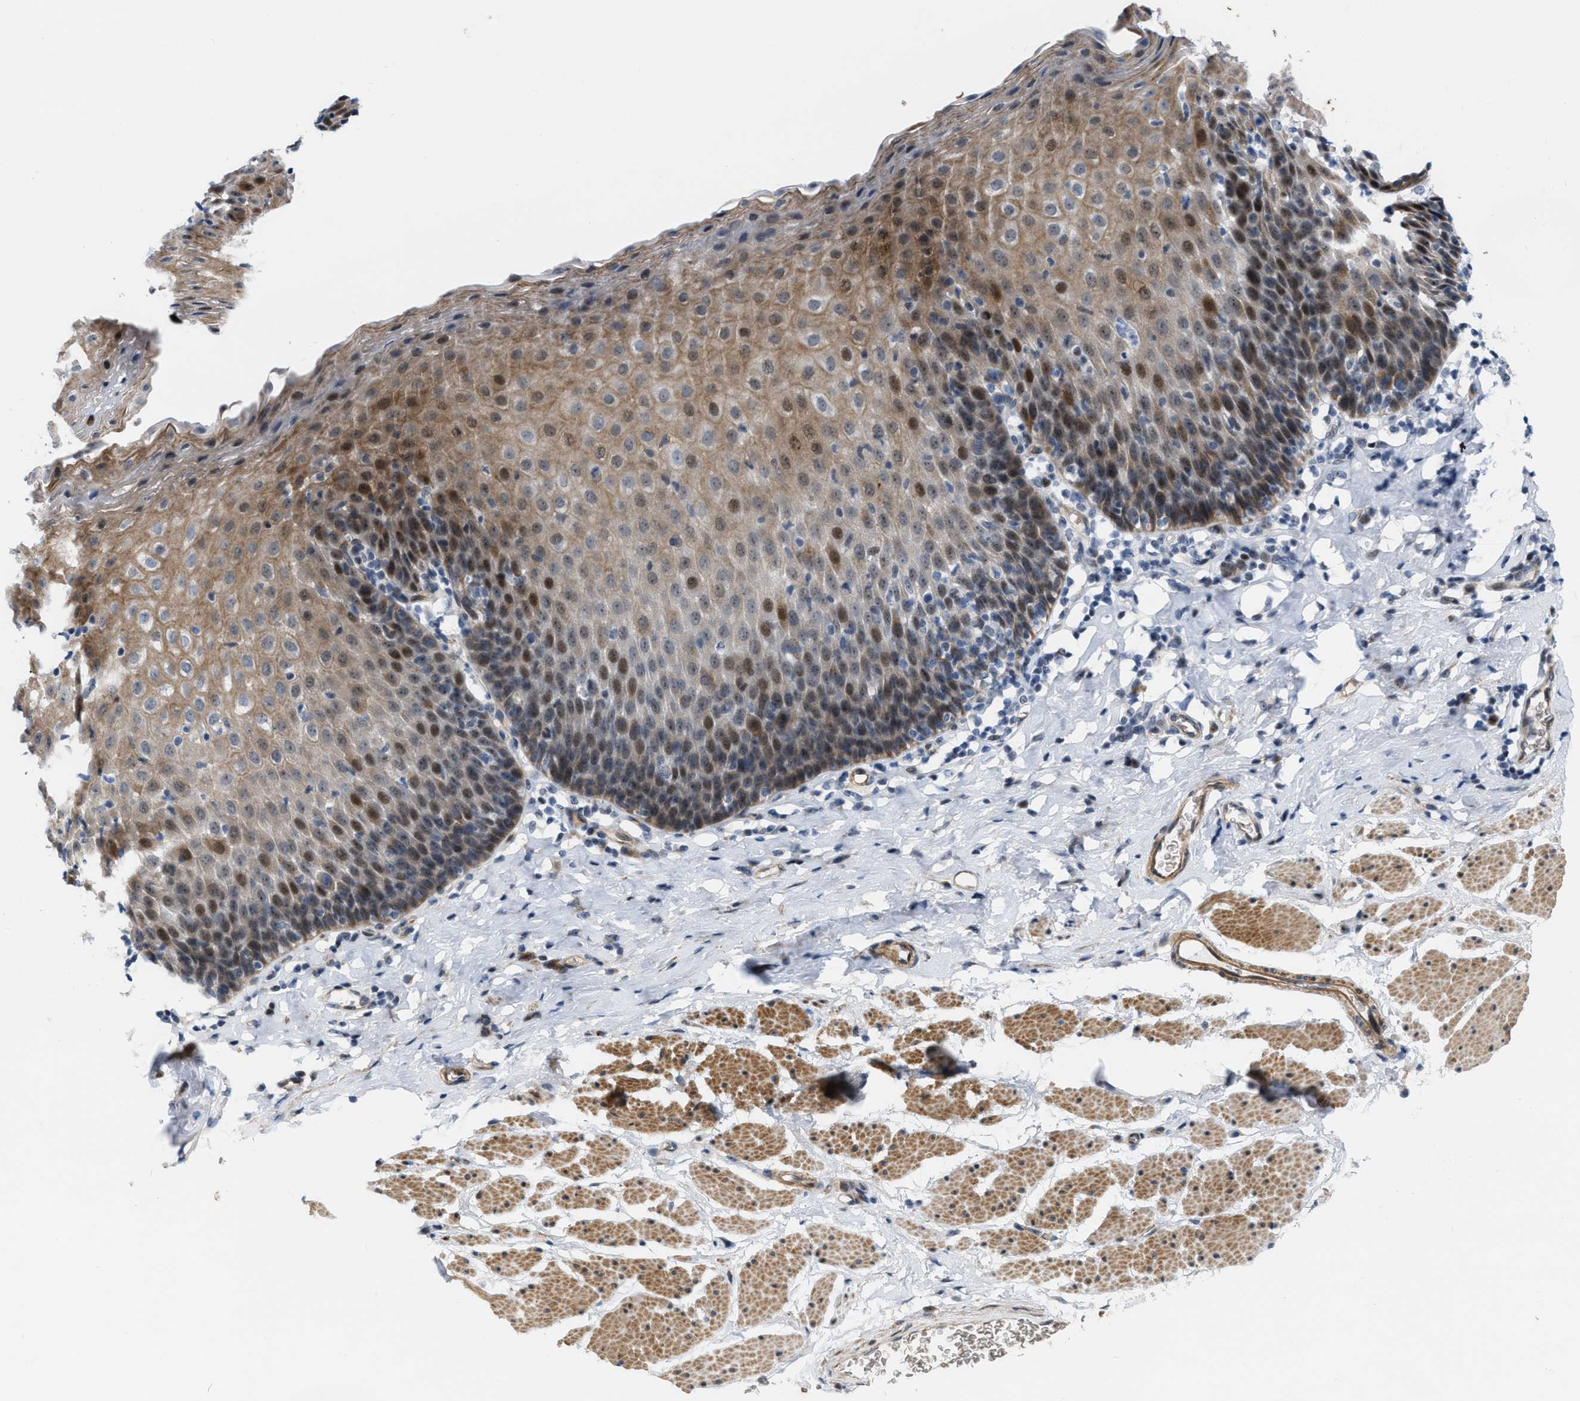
{"staining": {"intensity": "moderate", "quantity": ">75%", "location": "cytoplasmic/membranous,nuclear"}, "tissue": "esophagus", "cell_type": "Squamous epithelial cells", "image_type": "normal", "snomed": [{"axis": "morphology", "description": "Normal tissue, NOS"}, {"axis": "topography", "description": "Esophagus"}], "caption": "Immunohistochemical staining of normal human esophagus shows >75% levels of moderate cytoplasmic/membranous,nuclear protein staining in approximately >75% of squamous epithelial cells. (brown staining indicates protein expression, while blue staining denotes nuclei).", "gene": "POLR1F", "patient": {"sex": "female", "age": 61}}